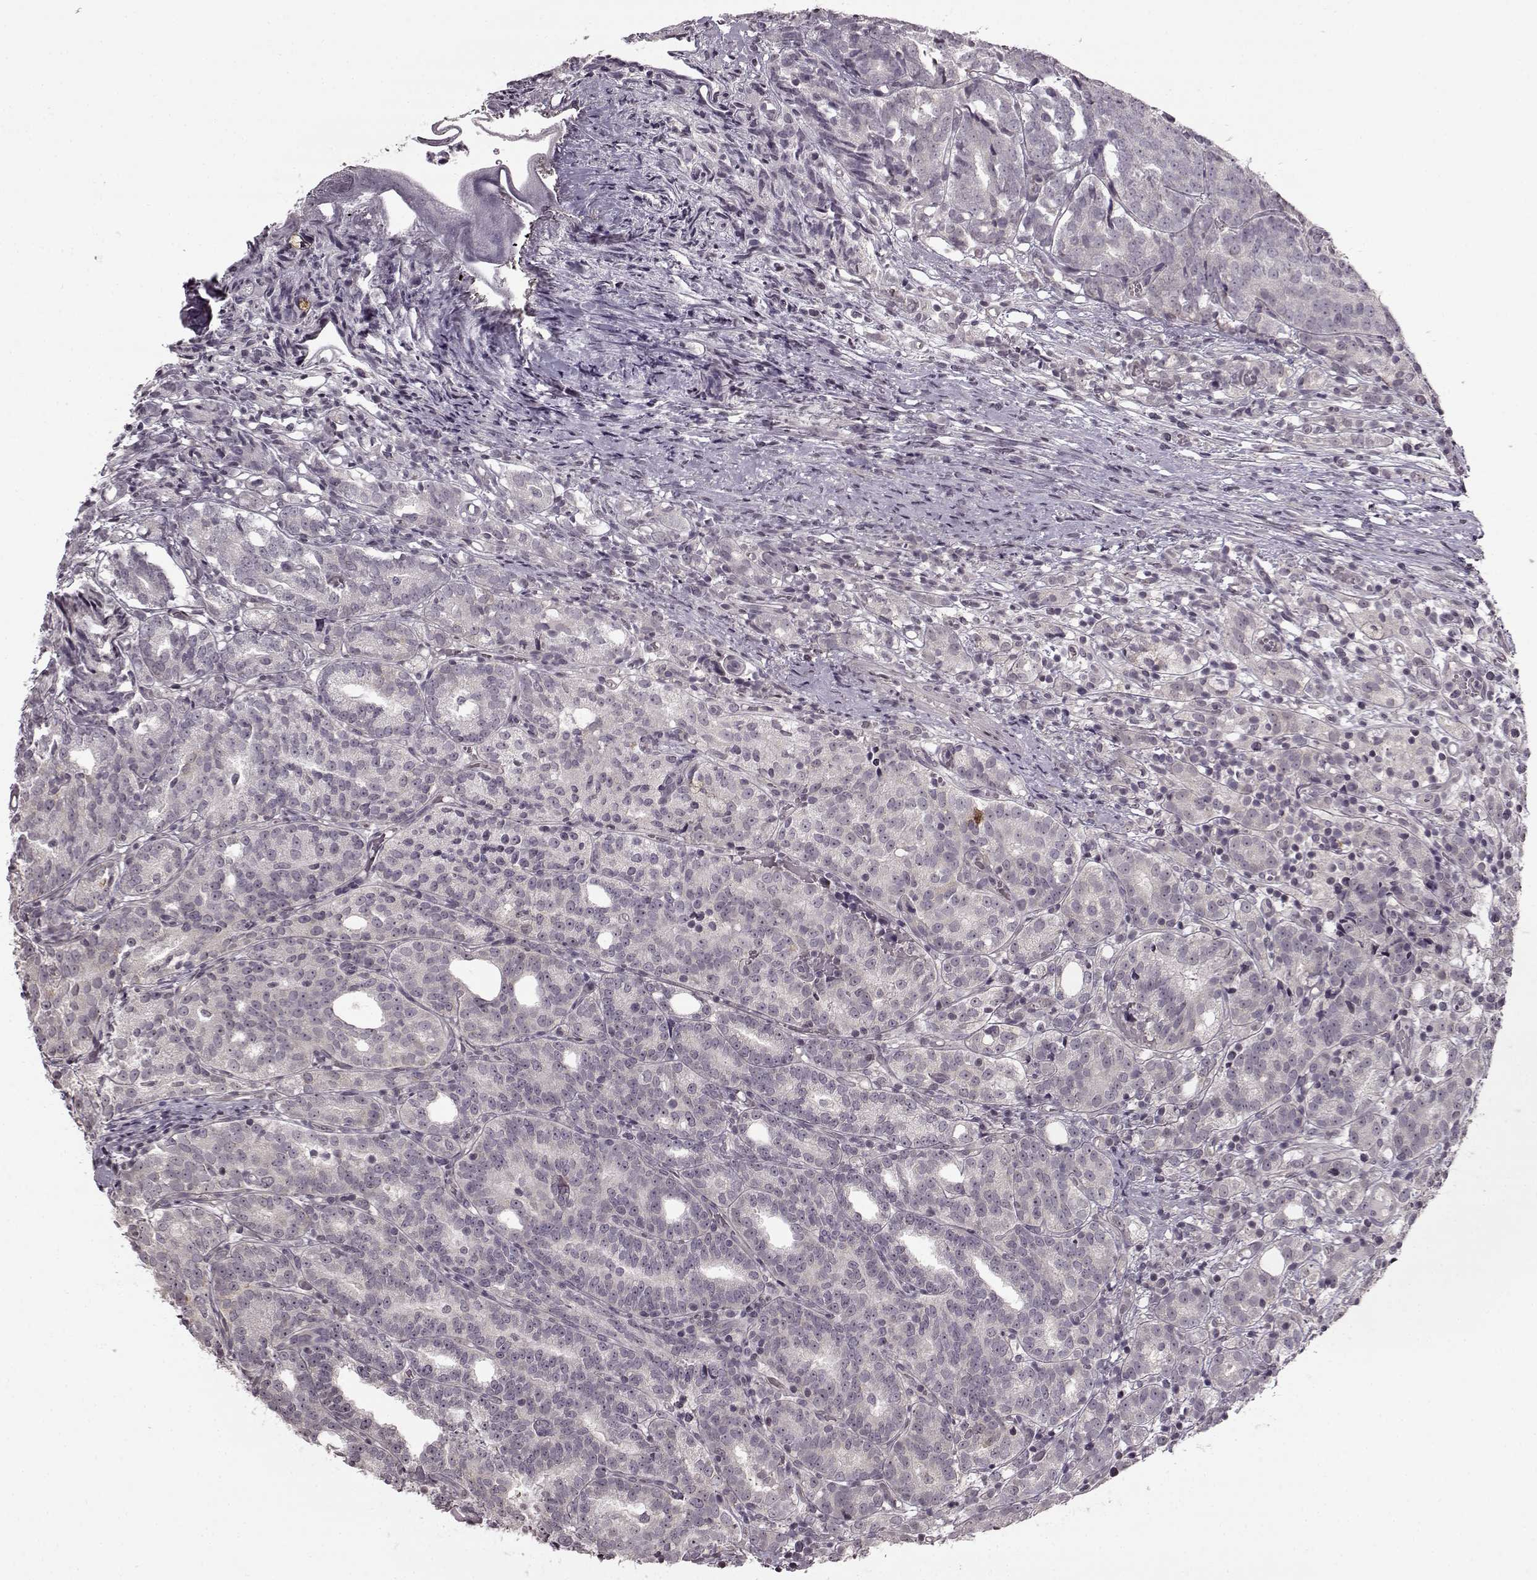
{"staining": {"intensity": "negative", "quantity": "none", "location": "none"}, "tissue": "prostate cancer", "cell_type": "Tumor cells", "image_type": "cancer", "snomed": [{"axis": "morphology", "description": "Adenocarcinoma, High grade"}, {"axis": "topography", "description": "Prostate"}], "caption": "DAB immunohistochemical staining of prostate cancer (high-grade adenocarcinoma) shows no significant expression in tumor cells. (DAB (3,3'-diaminobenzidine) immunohistochemistry (IHC) with hematoxylin counter stain).", "gene": "FSHB", "patient": {"sex": "male", "age": 53}}